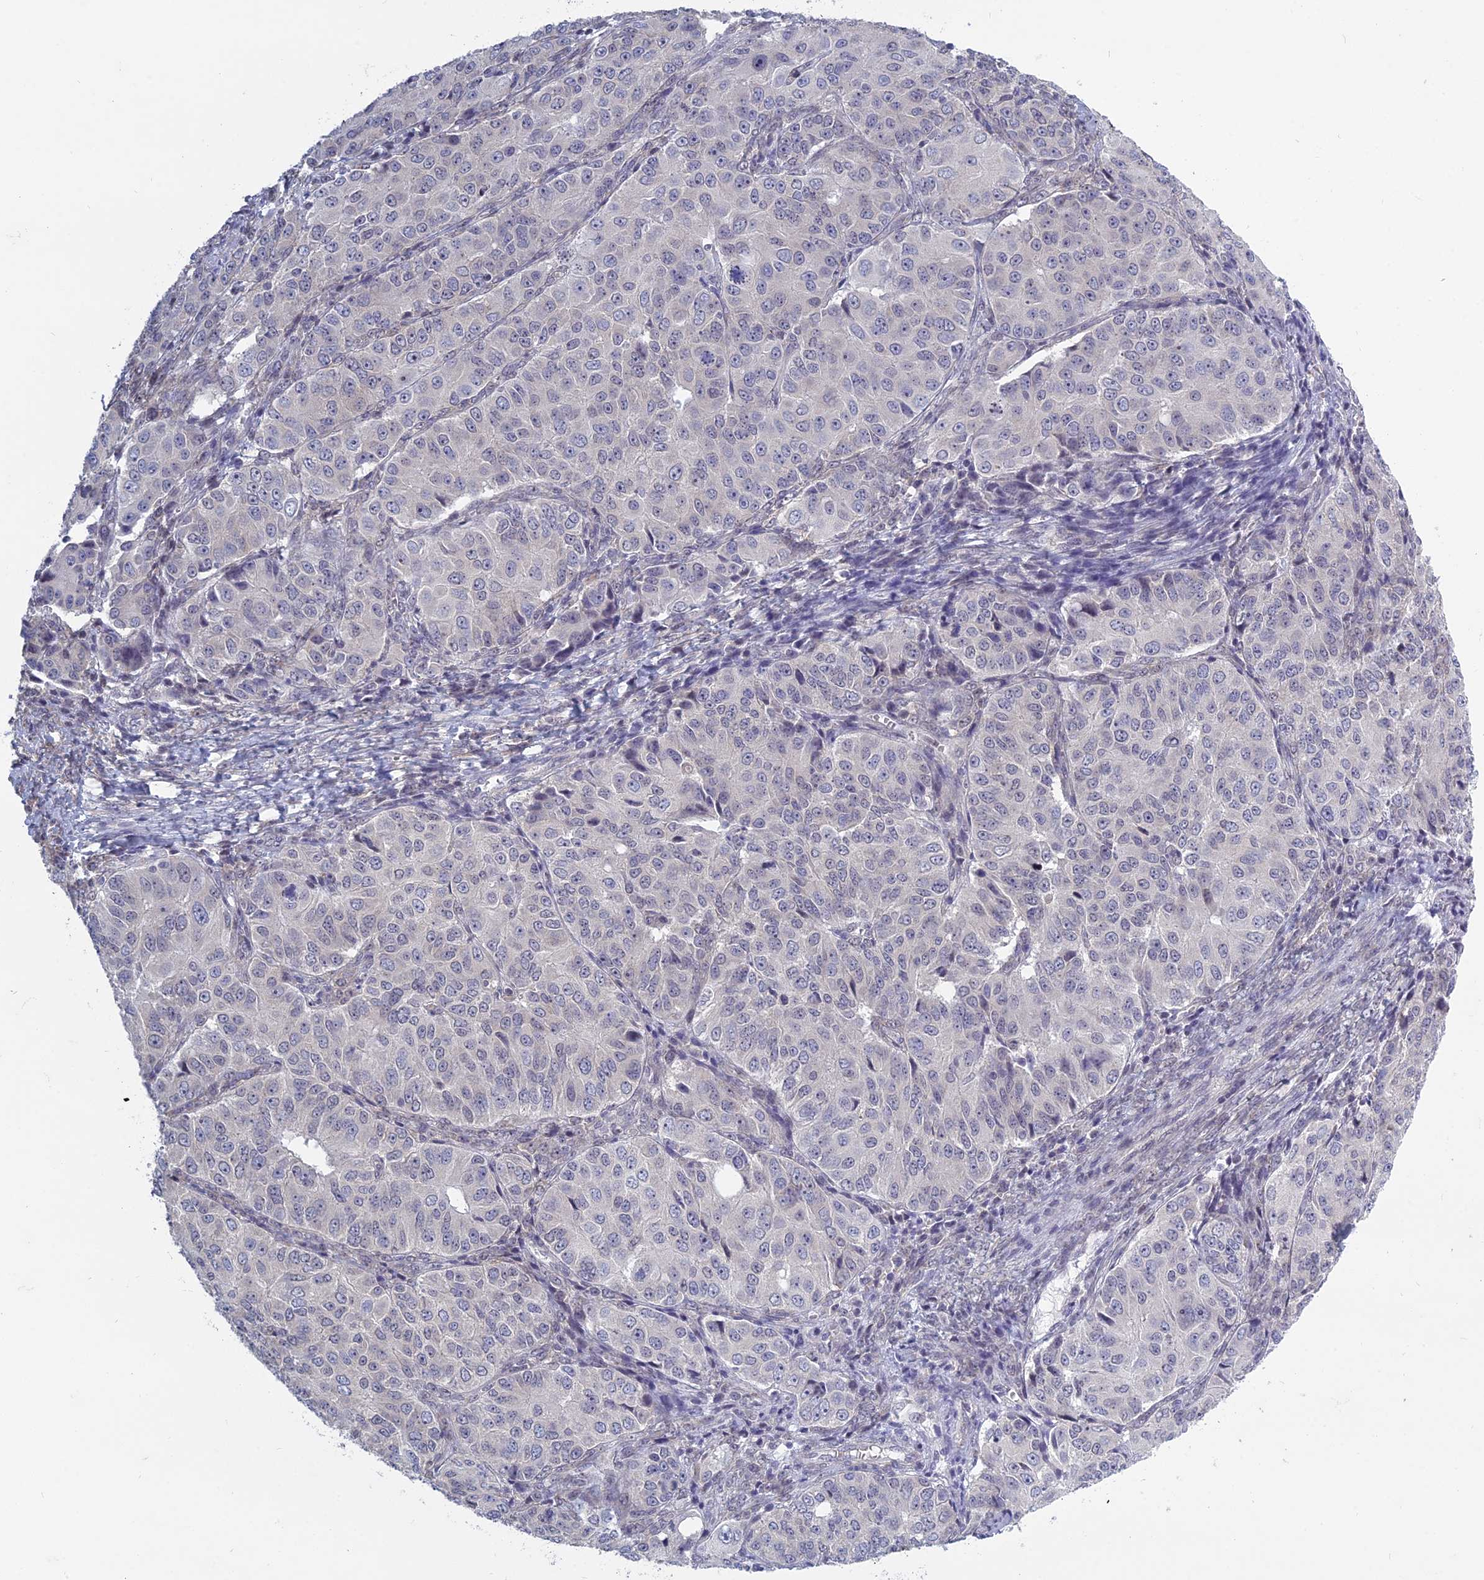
{"staining": {"intensity": "negative", "quantity": "none", "location": "none"}, "tissue": "ovarian cancer", "cell_type": "Tumor cells", "image_type": "cancer", "snomed": [{"axis": "morphology", "description": "Carcinoma, endometroid"}, {"axis": "topography", "description": "Ovary"}], "caption": "Tumor cells show no significant staining in ovarian endometroid carcinoma.", "gene": "RPS19BP1", "patient": {"sex": "female", "age": 51}}